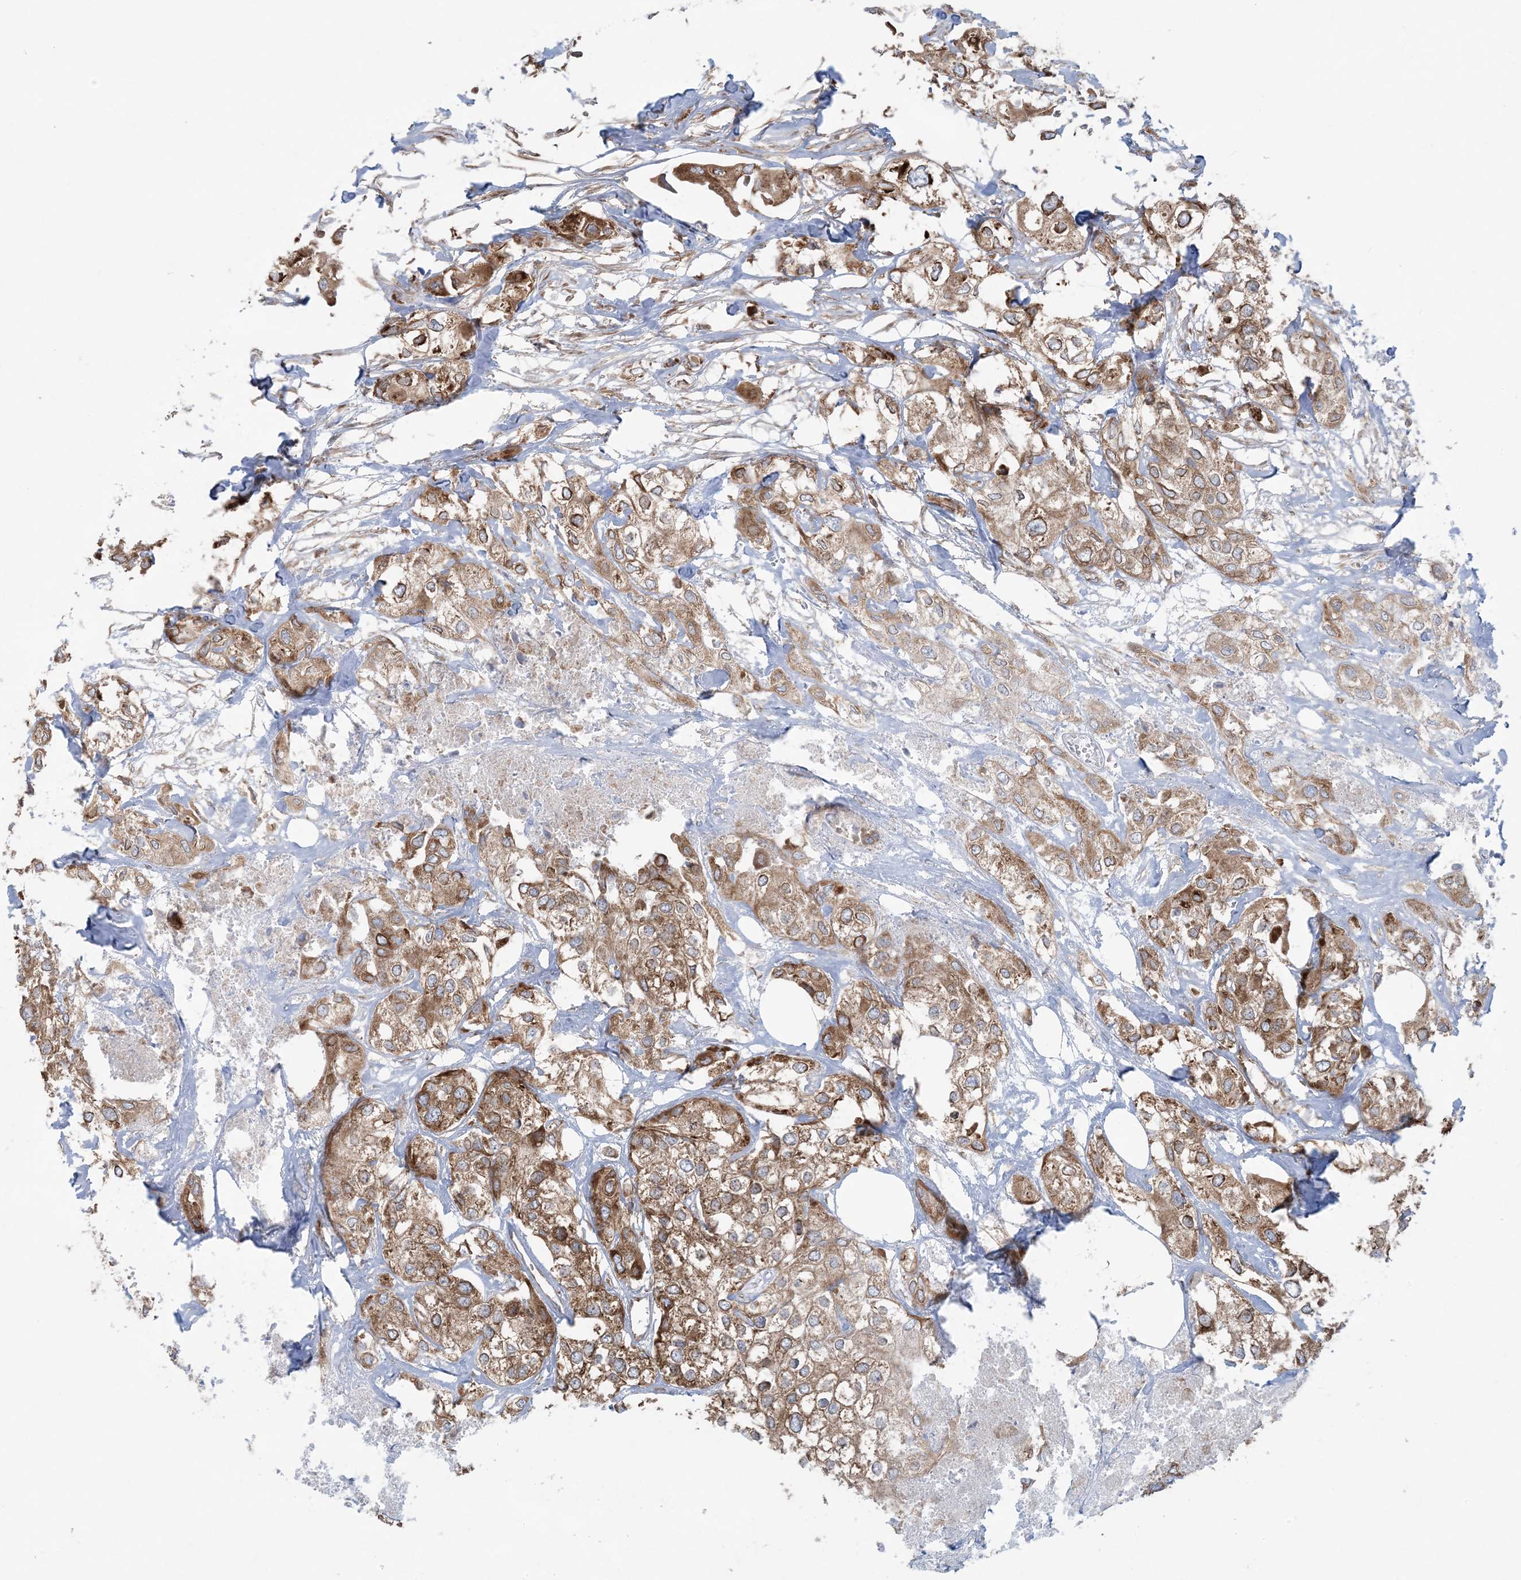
{"staining": {"intensity": "moderate", "quantity": ">75%", "location": "cytoplasmic/membranous"}, "tissue": "urothelial cancer", "cell_type": "Tumor cells", "image_type": "cancer", "snomed": [{"axis": "morphology", "description": "Urothelial carcinoma, High grade"}, {"axis": "topography", "description": "Urinary bladder"}], "caption": "This is a micrograph of IHC staining of urothelial cancer, which shows moderate positivity in the cytoplasmic/membranous of tumor cells.", "gene": "UBXN4", "patient": {"sex": "male", "age": 64}}